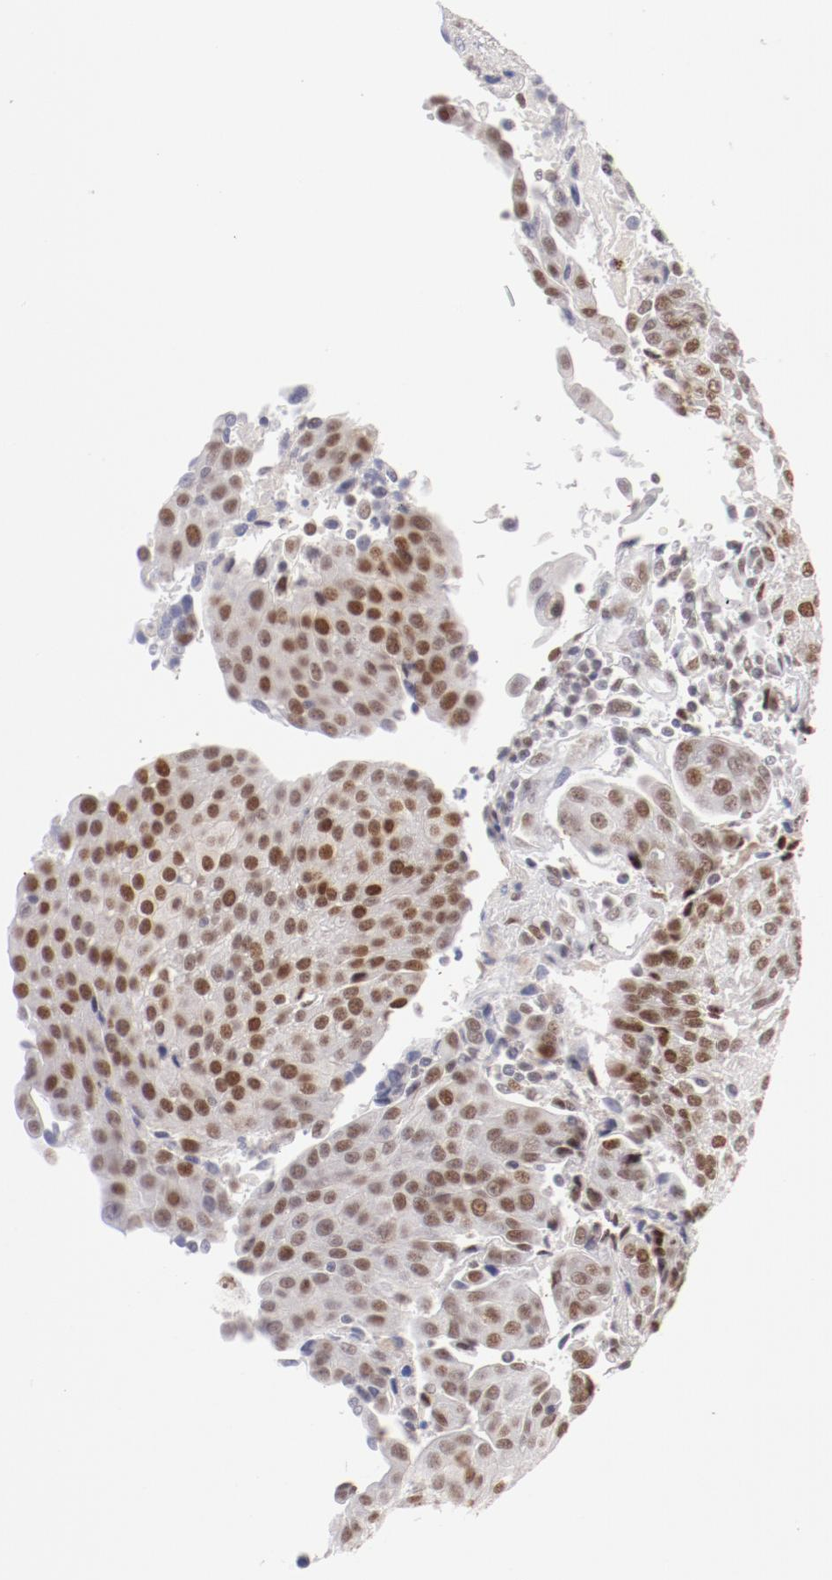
{"staining": {"intensity": "strong", "quantity": ">75%", "location": "nuclear"}, "tissue": "urothelial cancer", "cell_type": "Tumor cells", "image_type": "cancer", "snomed": [{"axis": "morphology", "description": "Urothelial carcinoma, High grade"}, {"axis": "topography", "description": "Urinary bladder"}], "caption": "Immunohistochemistry histopathology image of urothelial carcinoma (high-grade) stained for a protein (brown), which displays high levels of strong nuclear staining in approximately >75% of tumor cells.", "gene": "TFAP4", "patient": {"sex": "female", "age": 85}}